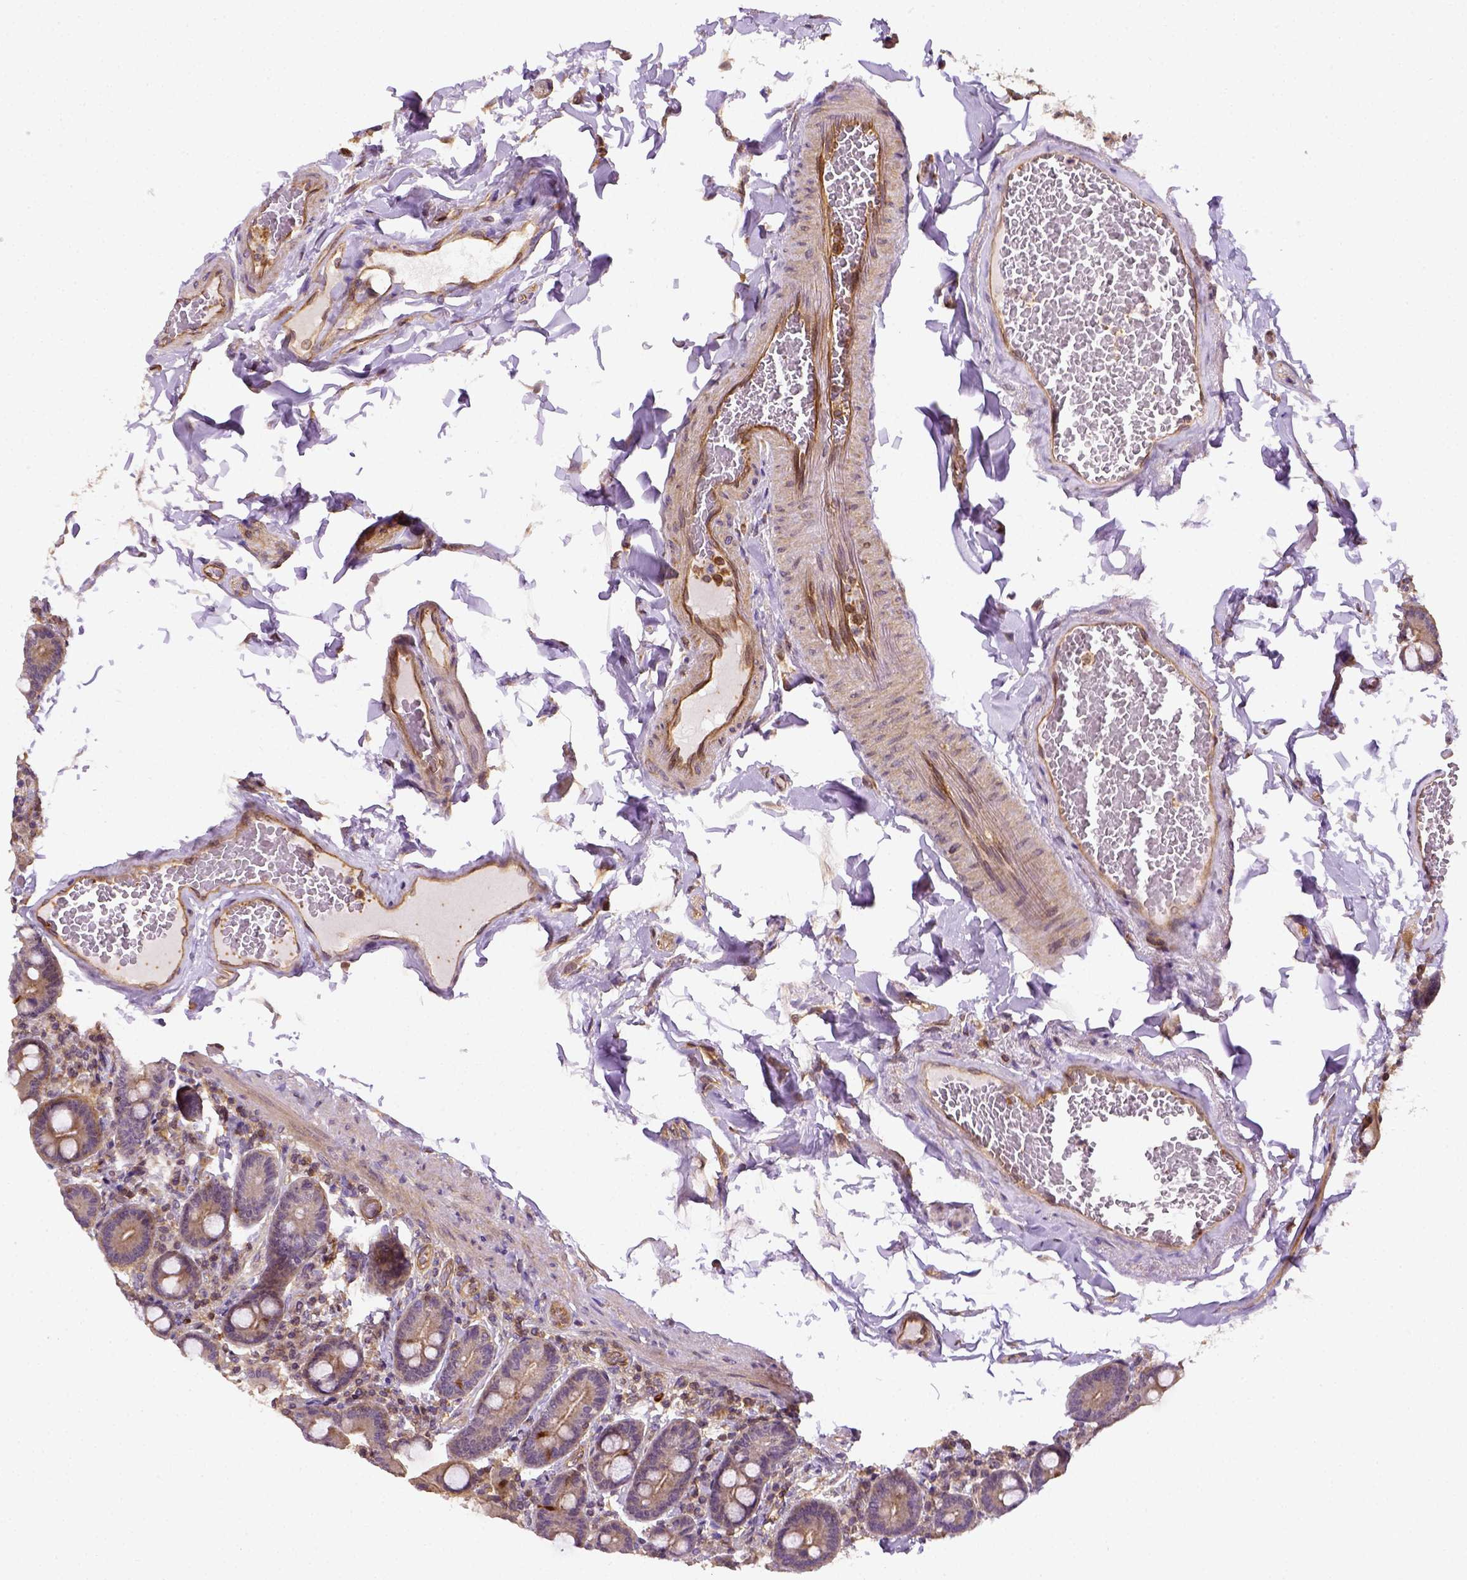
{"staining": {"intensity": "moderate", "quantity": "<25%", "location": "cytoplasmic/membranous,nuclear"}, "tissue": "duodenum", "cell_type": "Glandular cells", "image_type": "normal", "snomed": [{"axis": "morphology", "description": "Normal tissue, NOS"}, {"axis": "topography", "description": "Duodenum"}], "caption": "Immunohistochemical staining of normal human duodenum exhibits low levels of moderate cytoplasmic/membranous,nuclear staining in approximately <25% of glandular cells. Using DAB (brown) and hematoxylin (blue) stains, captured at high magnification using brightfield microscopy.", "gene": "MATK", "patient": {"sex": "female", "age": 62}}